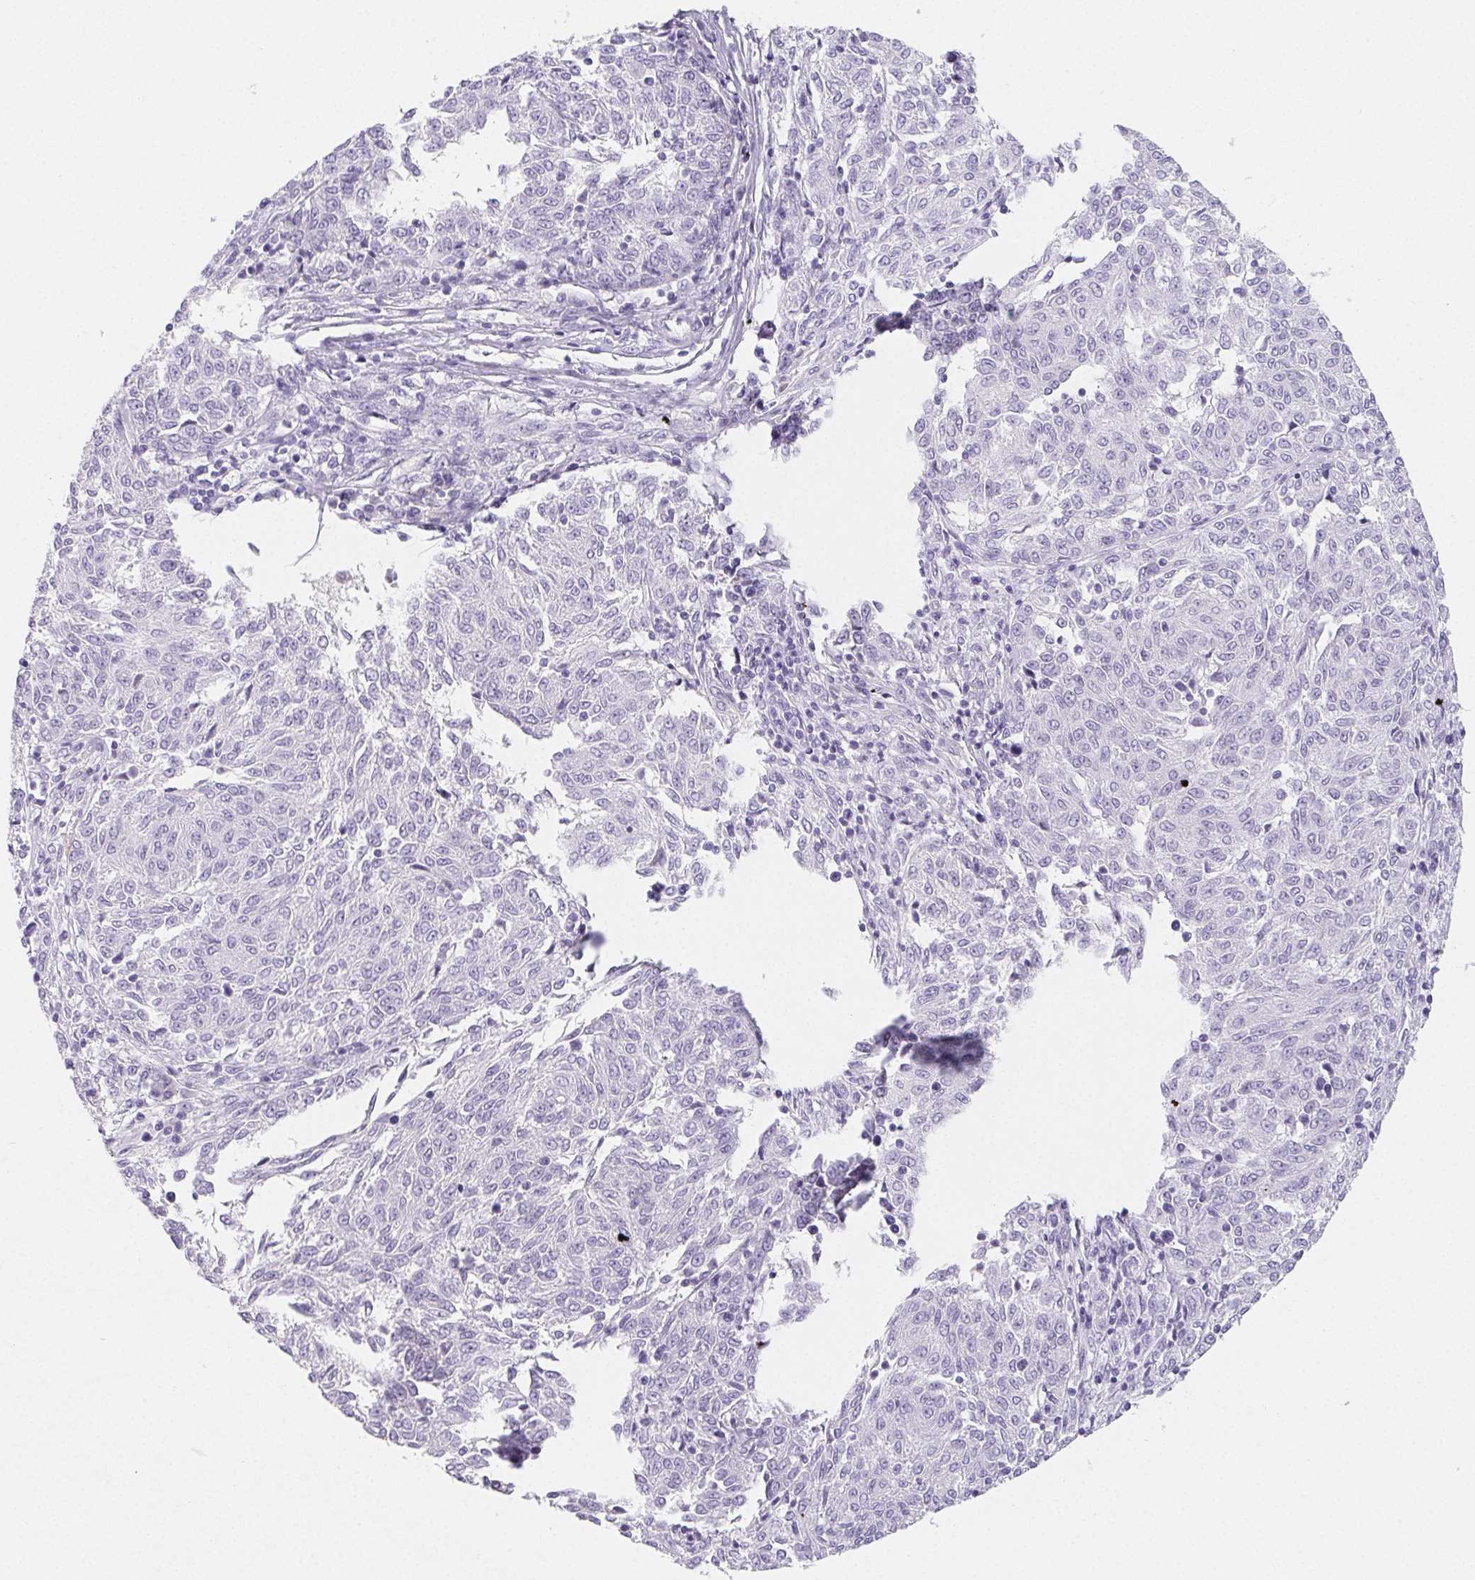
{"staining": {"intensity": "negative", "quantity": "none", "location": "none"}, "tissue": "melanoma", "cell_type": "Tumor cells", "image_type": "cancer", "snomed": [{"axis": "morphology", "description": "Malignant melanoma, NOS"}, {"axis": "topography", "description": "Skin"}], "caption": "Malignant melanoma was stained to show a protein in brown. There is no significant positivity in tumor cells. (Stains: DAB (3,3'-diaminobenzidine) IHC with hematoxylin counter stain, Microscopy: brightfield microscopy at high magnification).", "gene": "ITIH2", "patient": {"sex": "female", "age": 72}}